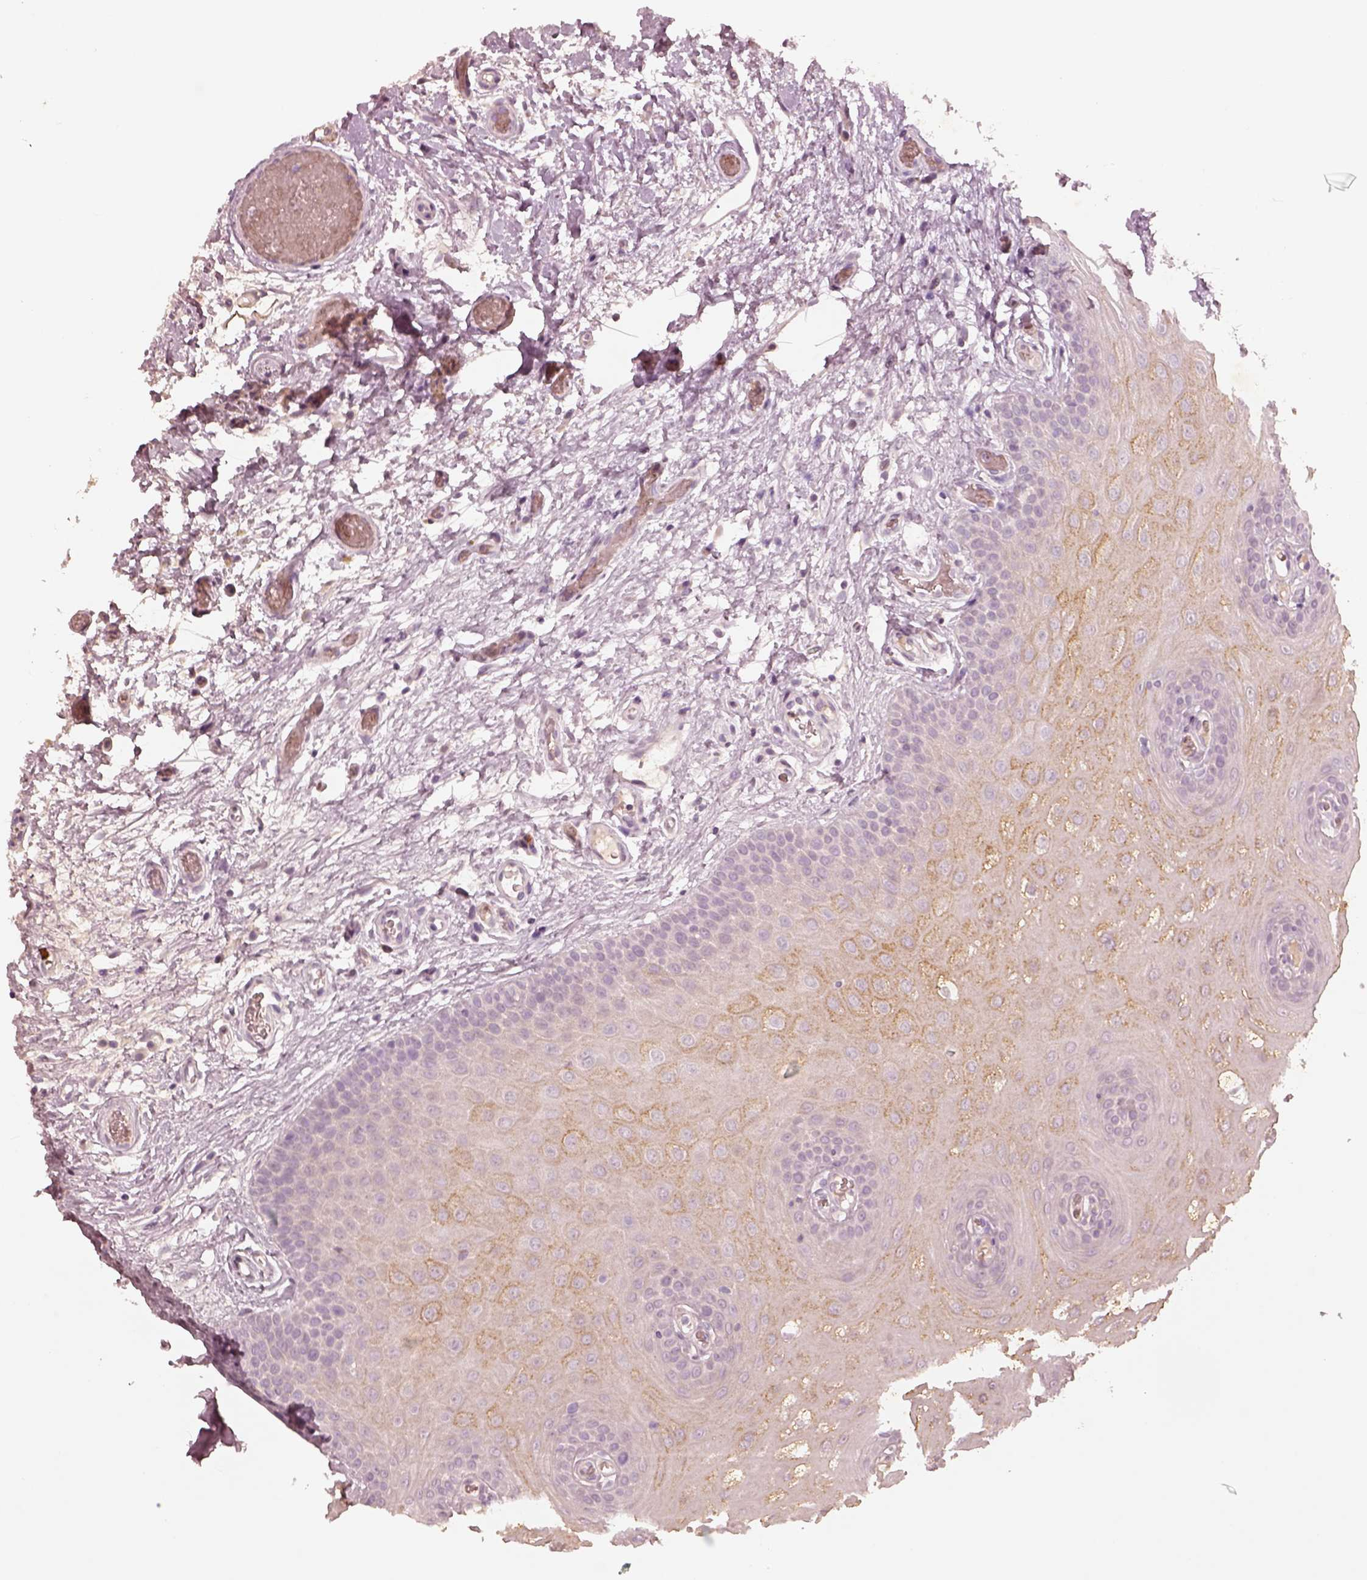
{"staining": {"intensity": "moderate", "quantity": "25%-75%", "location": "cytoplasmic/membranous"}, "tissue": "oral mucosa", "cell_type": "Squamous epithelial cells", "image_type": "normal", "snomed": [{"axis": "morphology", "description": "Normal tissue, NOS"}, {"axis": "morphology", "description": "Squamous cell carcinoma, NOS"}, {"axis": "topography", "description": "Oral tissue"}, {"axis": "topography", "description": "Head-Neck"}], "caption": "The photomicrograph reveals staining of unremarkable oral mucosa, revealing moderate cytoplasmic/membranous protein positivity (brown color) within squamous epithelial cells.", "gene": "MADCAM1", "patient": {"sex": "male", "age": 78}}